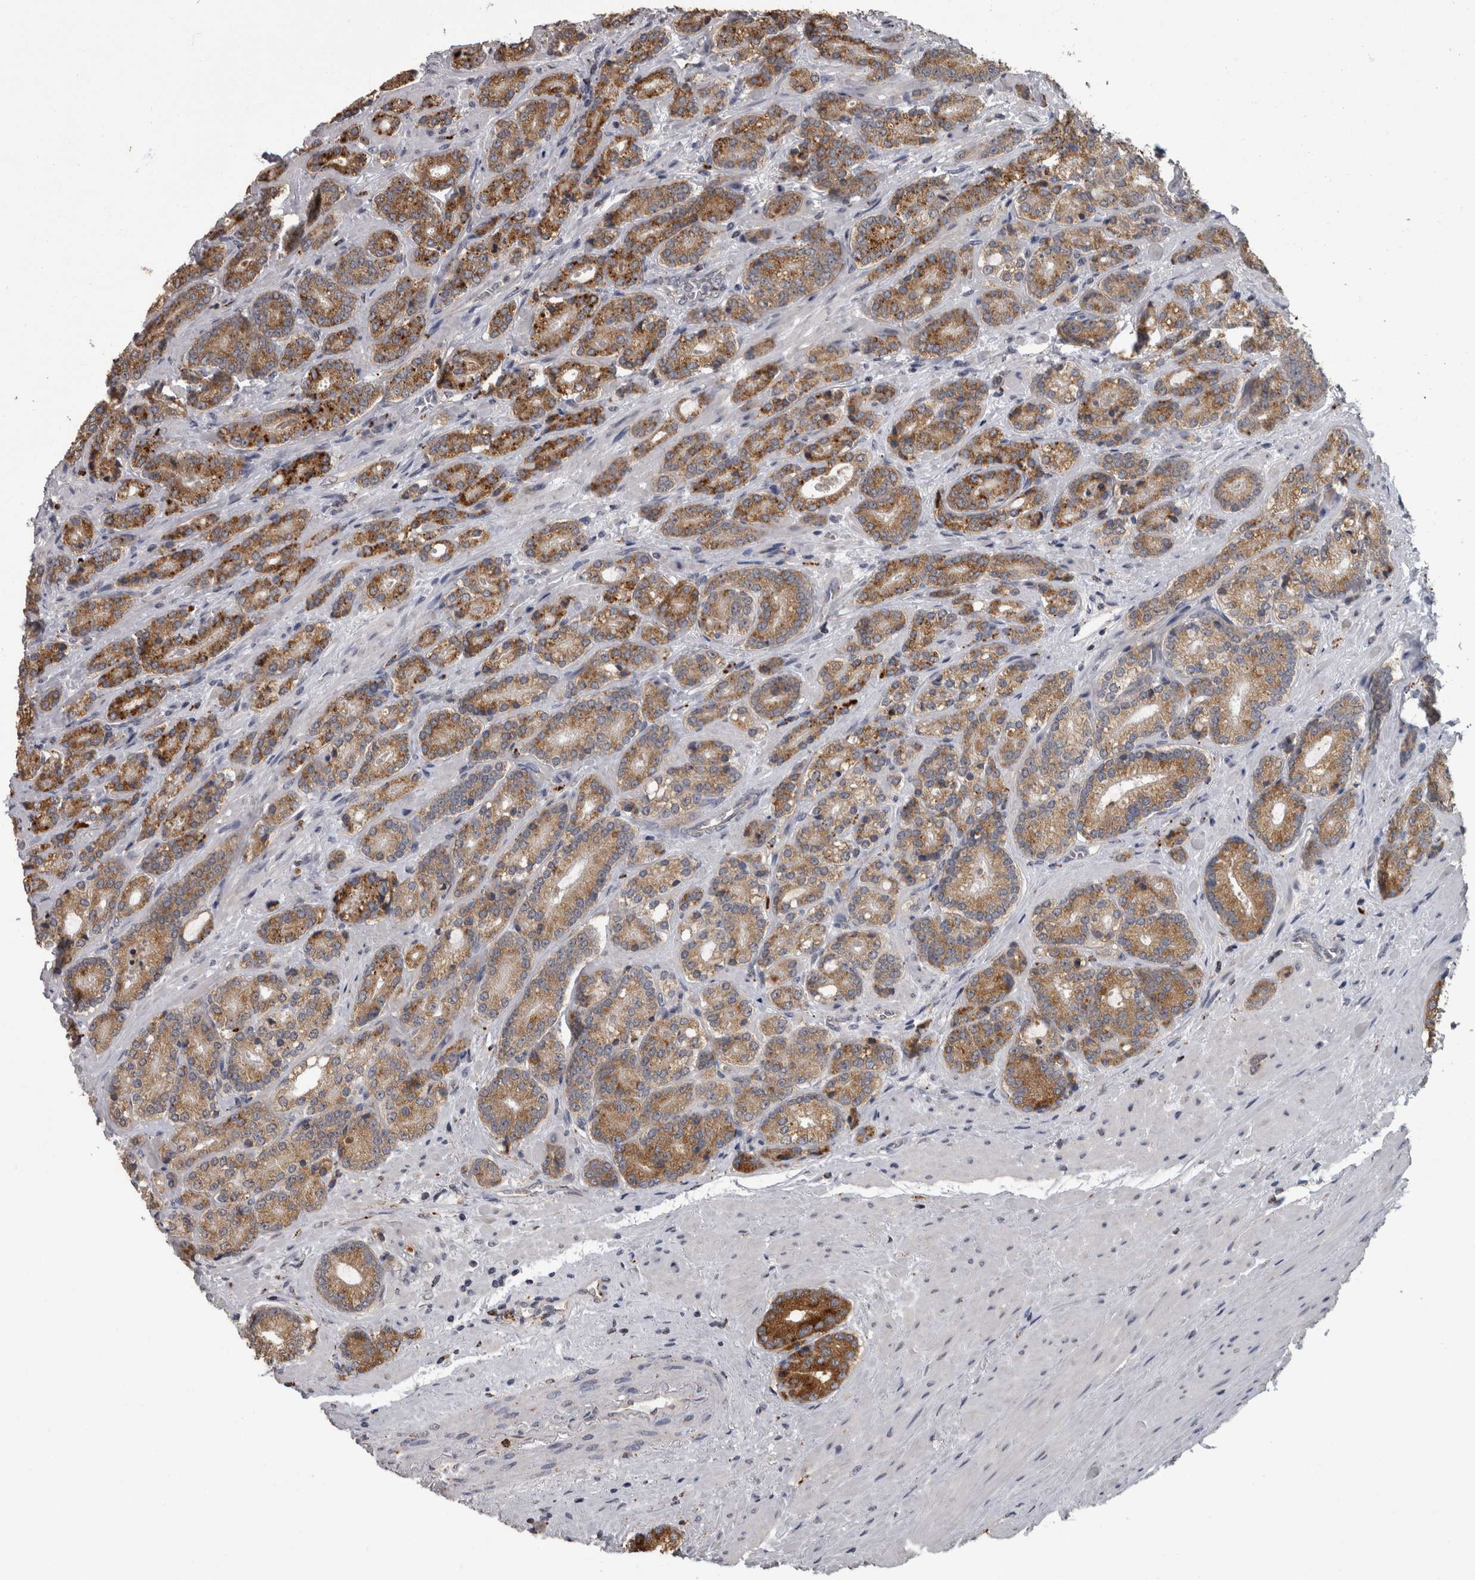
{"staining": {"intensity": "moderate", "quantity": ">75%", "location": "cytoplasmic/membranous"}, "tissue": "prostate cancer", "cell_type": "Tumor cells", "image_type": "cancer", "snomed": [{"axis": "morphology", "description": "Adenocarcinoma, High grade"}, {"axis": "topography", "description": "Prostate"}], "caption": "Protein expression analysis of high-grade adenocarcinoma (prostate) exhibits moderate cytoplasmic/membranous staining in about >75% of tumor cells.", "gene": "NAAA", "patient": {"sex": "male", "age": 61}}